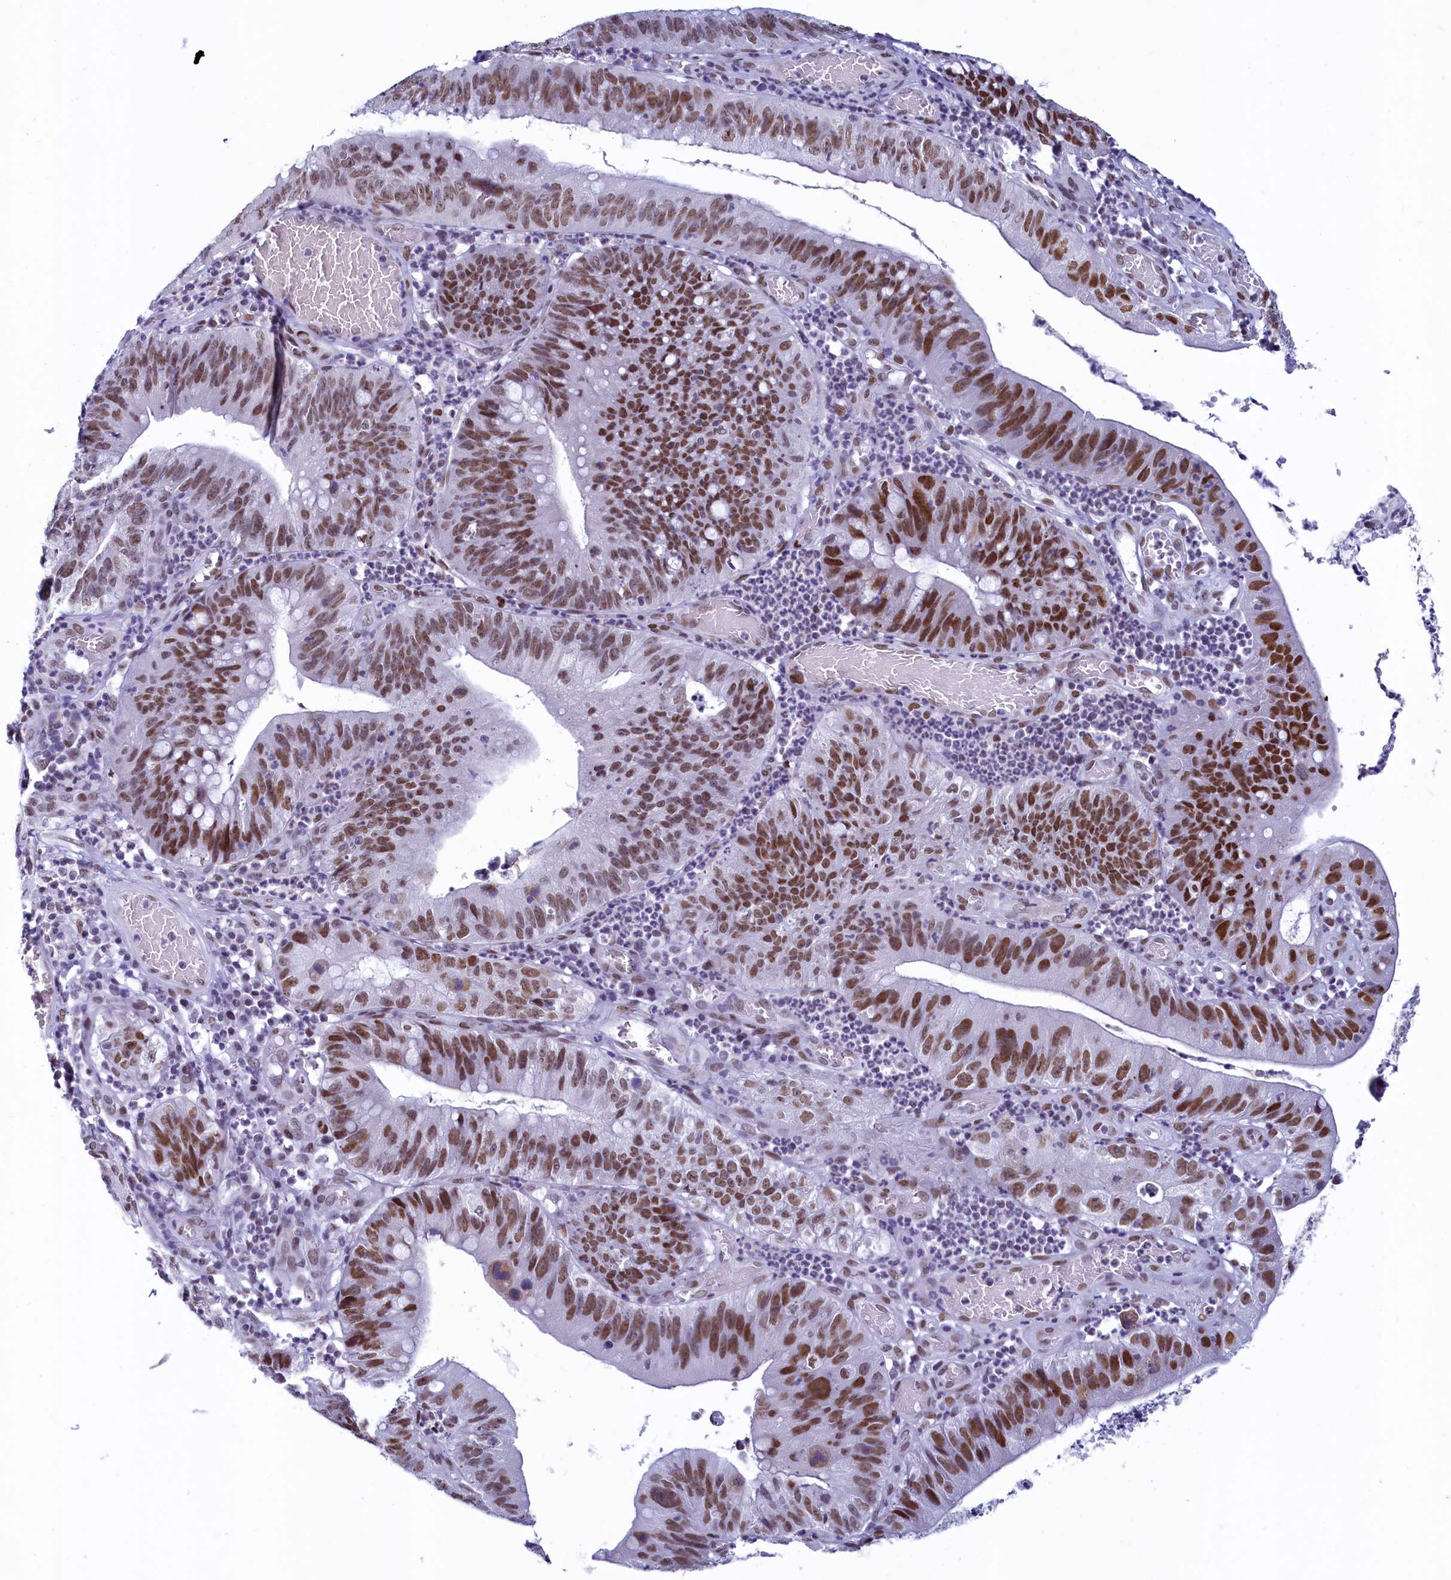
{"staining": {"intensity": "strong", "quantity": ">75%", "location": "nuclear"}, "tissue": "stomach cancer", "cell_type": "Tumor cells", "image_type": "cancer", "snomed": [{"axis": "morphology", "description": "Adenocarcinoma, NOS"}, {"axis": "topography", "description": "Stomach"}], "caption": "Brown immunohistochemical staining in human adenocarcinoma (stomach) exhibits strong nuclear expression in approximately >75% of tumor cells.", "gene": "SUGP2", "patient": {"sex": "male", "age": 59}}